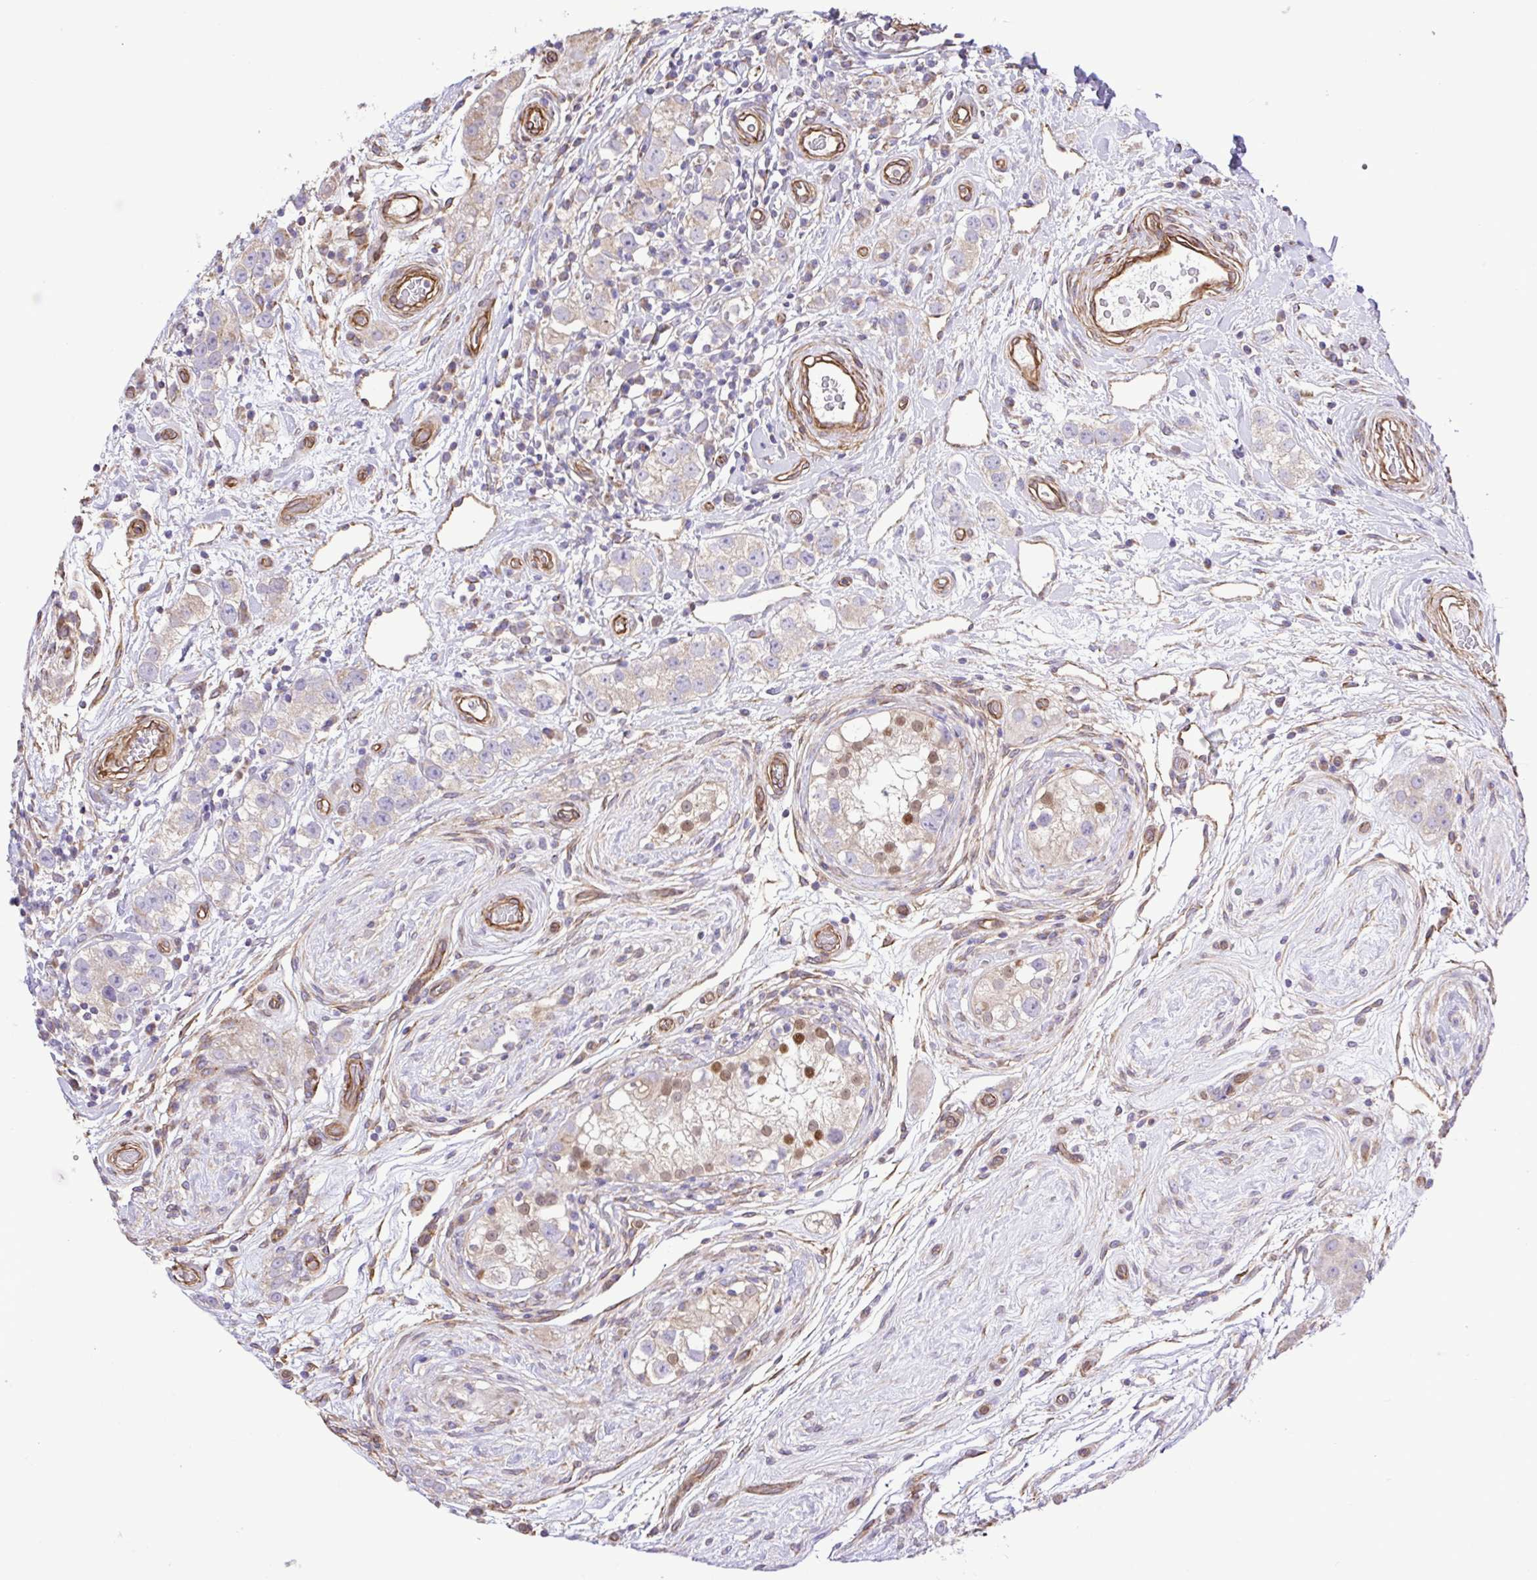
{"staining": {"intensity": "negative", "quantity": "none", "location": "none"}, "tissue": "testis cancer", "cell_type": "Tumor cells", "image_type": "cancer", "snomed": [{"axis": "morphology", "description": "Seminoma, NOS"}, {"axis": "topography", "description": "Testis"}], "caption": "Seminoma (testis) was stained to show a protein in brown. There is no significant staining in tumor cells.", "gene": "FLT1", "patient": {"sex": "male", "age": 34}}